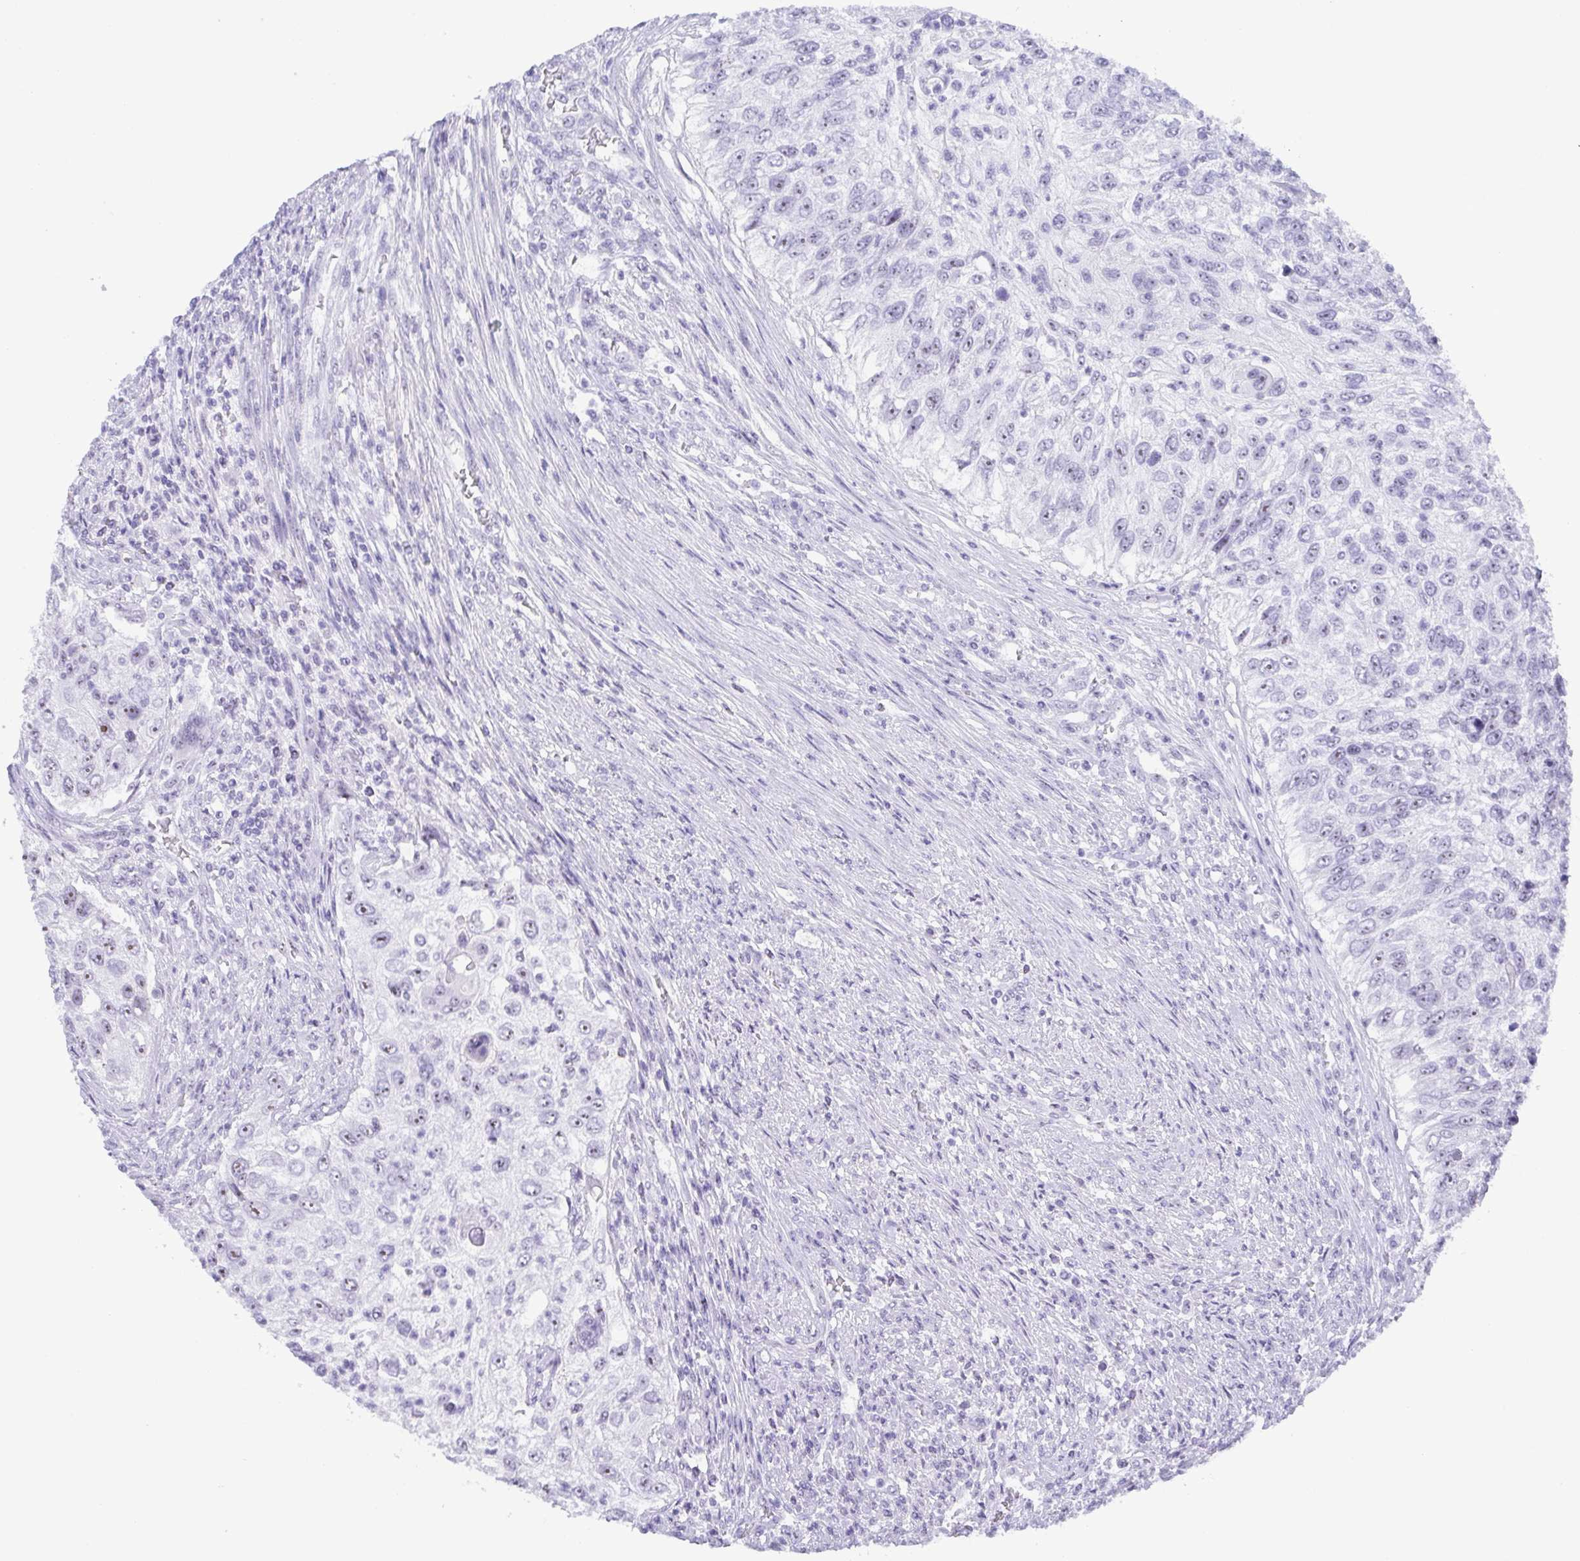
{"staining": {"intensity": "weak", "quantity": "<25%", "location": "nuclear"}, "tissue": "urothelial cancer", "cell_type": "Tumor cells", "image_type": "cancer", "snomed": [{"axis": "morphology", "description": "Urothelial carcinoma, High grade"}, {"axis": "topography", "description": "Urinary bladder"}], "caption": "High magnification brightfield microscopy of urothelial cancer stained with DAB (brown) and counterstained with hematoxylin (blue): tumor cells show no significant staining.", "gene": "BZW1", "patient": {"sex": "female", "age": 60}}